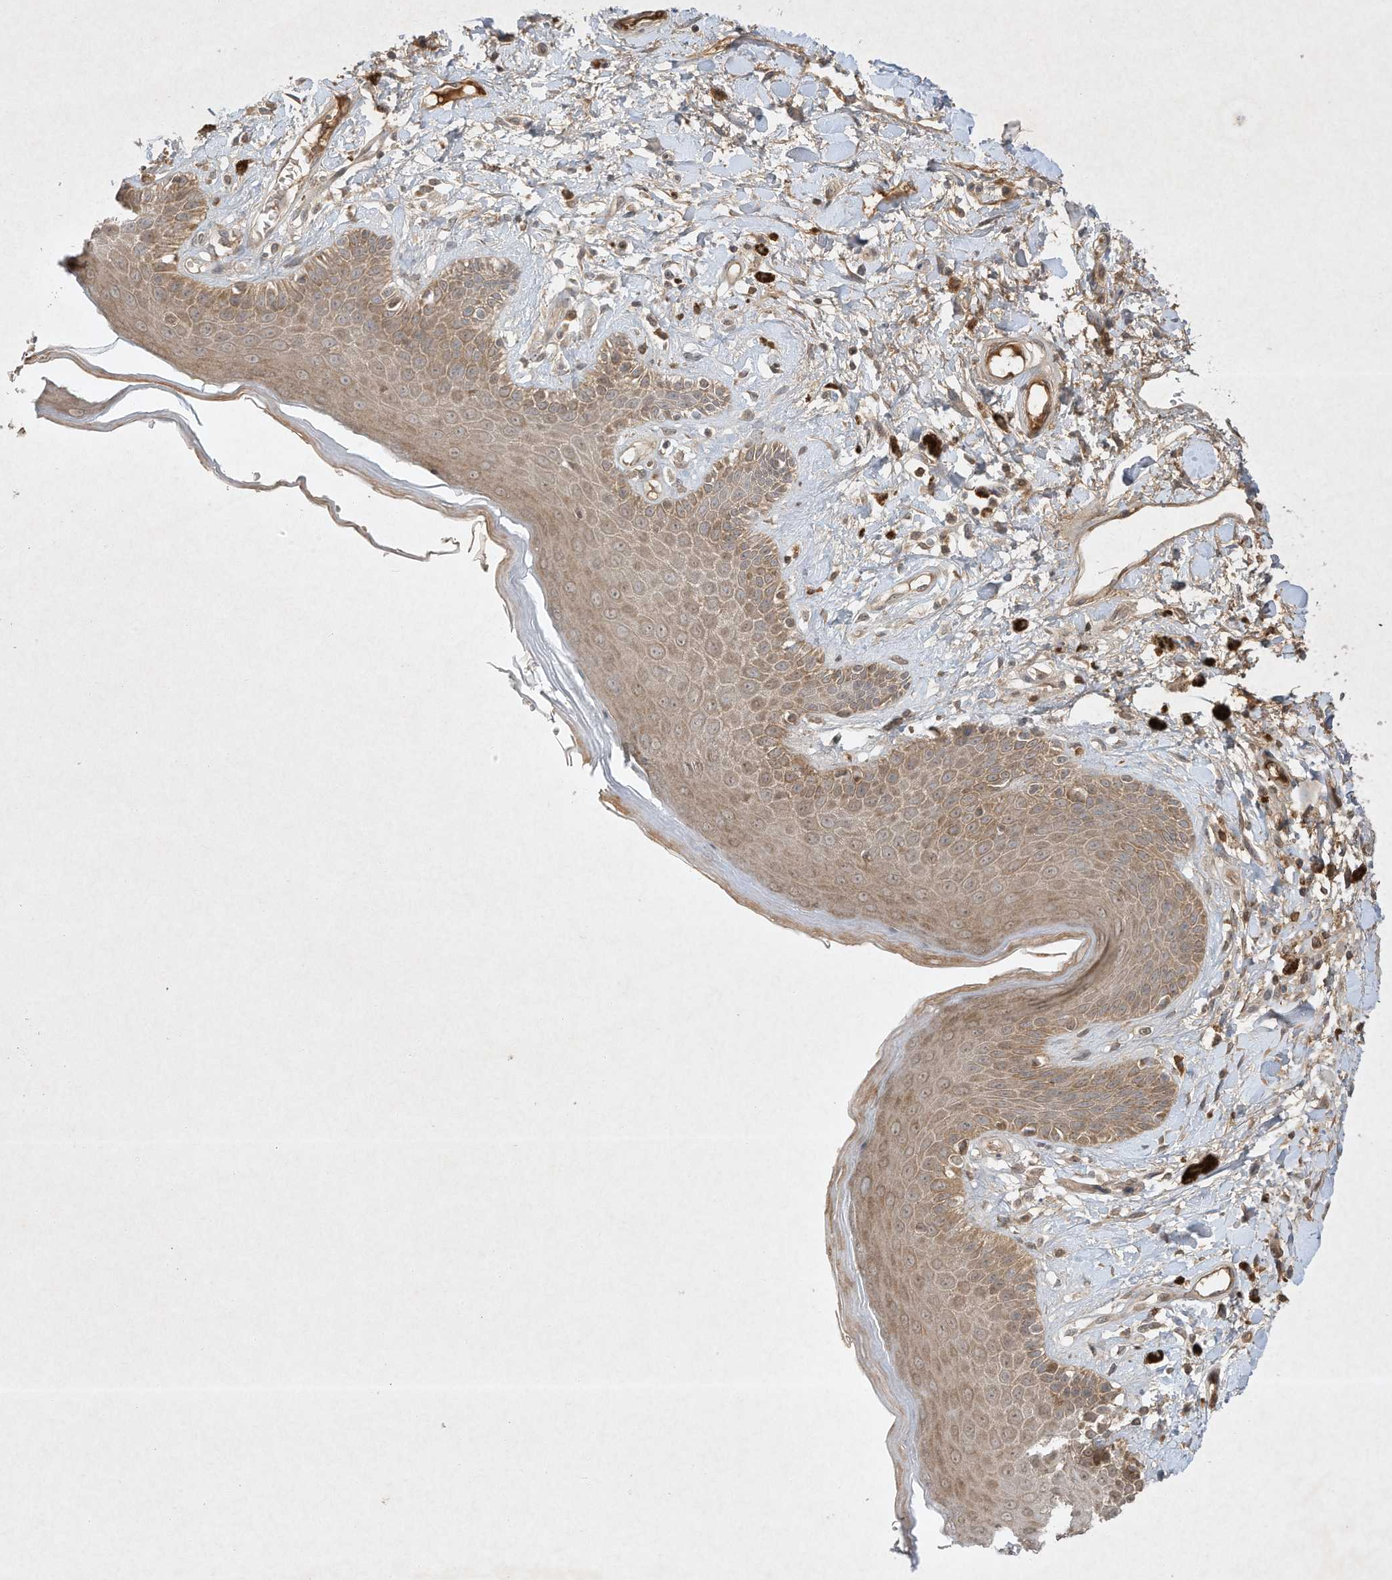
{"staining": {"intensity": "moderate", "quantity": ">75%", "location": "cytoplasmic/membranous"}, "tissue": "skin", "cell_type": "Epidermal cells", "image_type": "normal", "snomed": [{"axis": "morphology", "description": "Normal tissue, NOS"}, {"axis": "topography", "description": "Anal"}], "caption": "Immunohistochemical staining of unremarkable human skin displays >75% levels of moderate cytoplasmic/membranous protein expression in approximately >75% of epidermal cells.", "gene": "BTRC", "patient": {"sex": "female", "age": 78}}